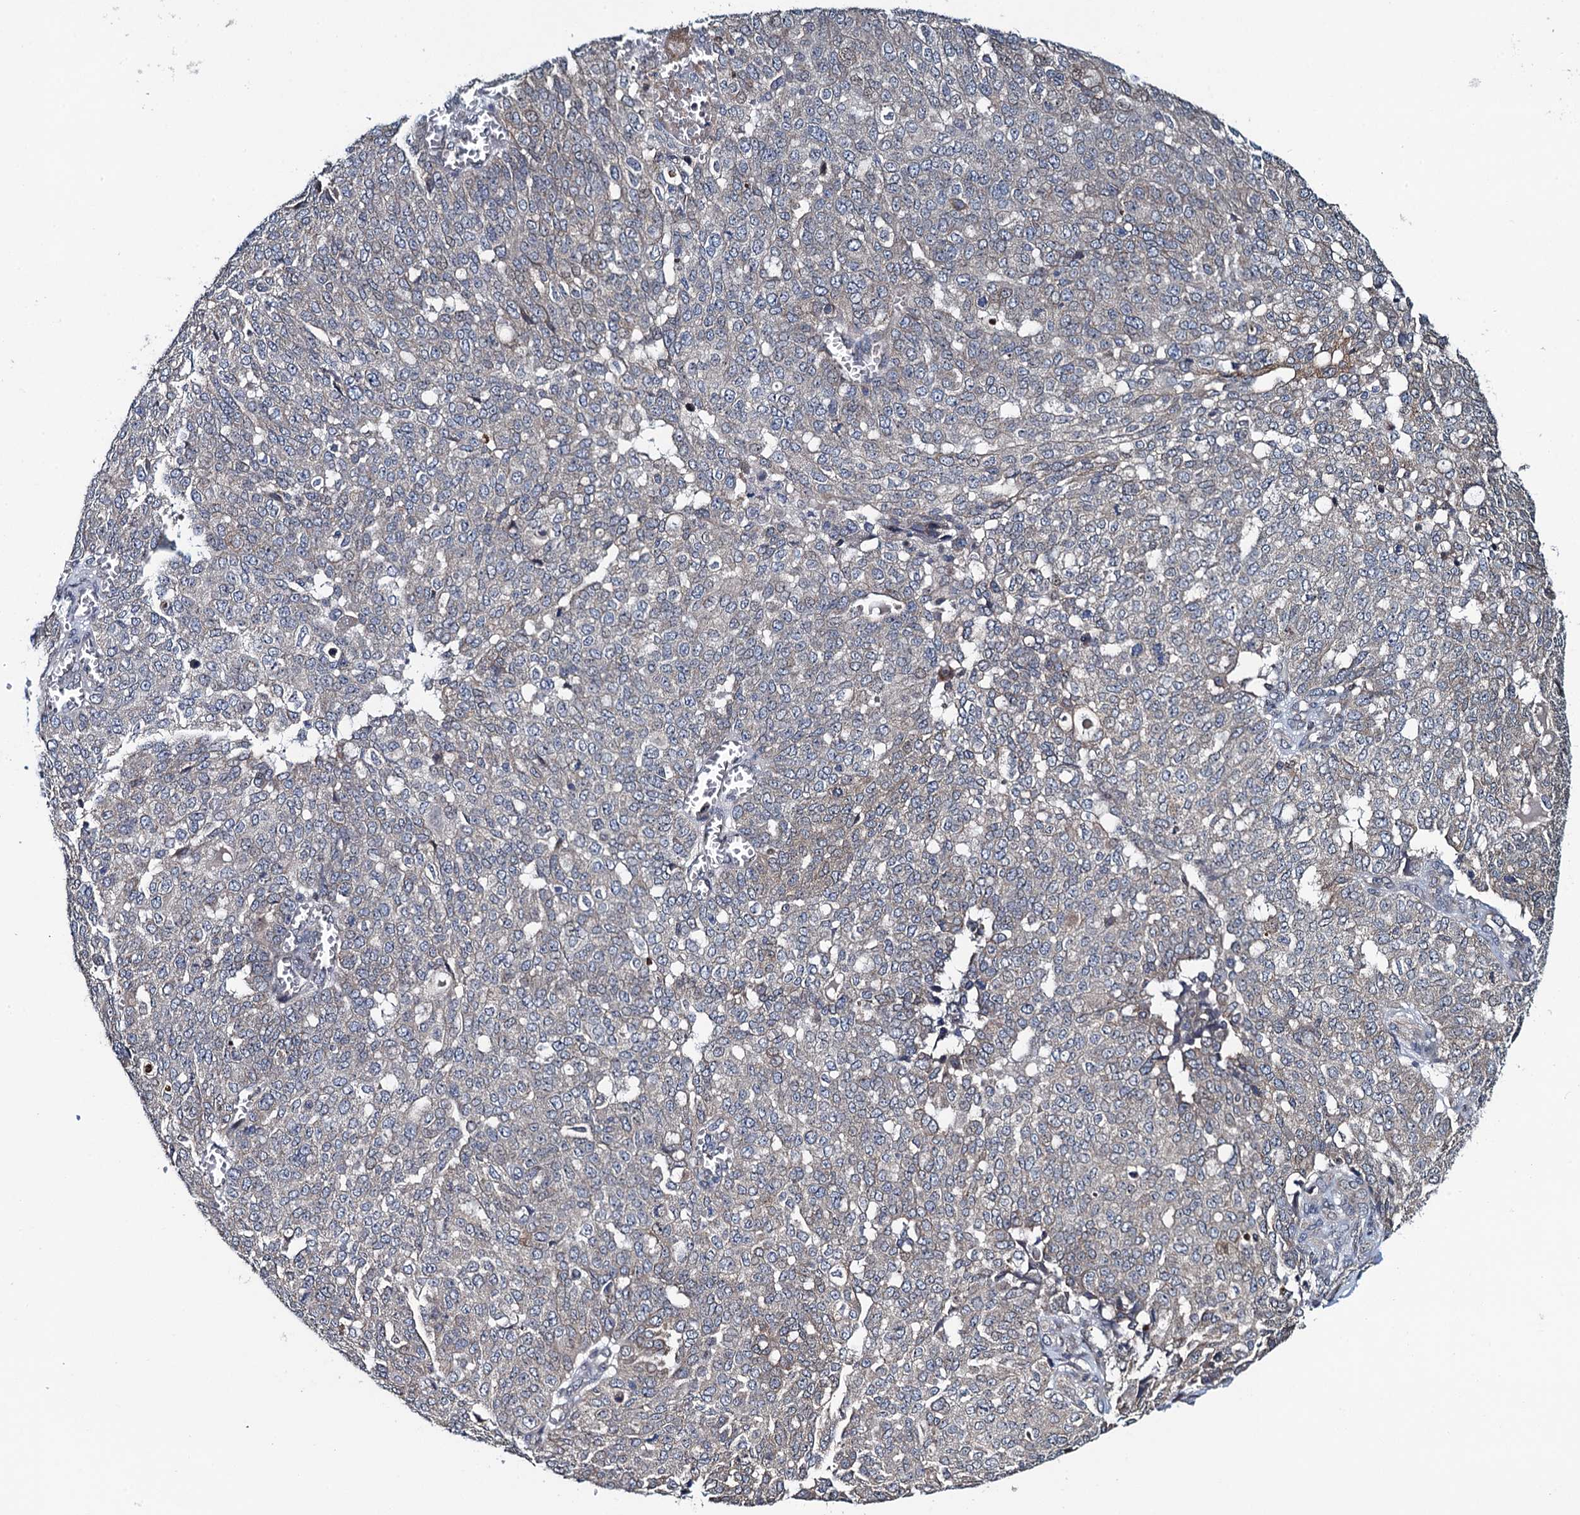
{"staining": {"intensity": "weak", "quantity": "<25%", "location": "cytoplasmic/membranous"}, "tissue": "ovarian cancer", "cell_type": "Tumor cells", "image_type": "cancer", "snomed": [{"axis": "morphology", "description": "Cystadenocarcinoma, serous, NOS"}, {"axis": "topography", "description": "Soft tissue"}, {"axis": "topography", "description": "Ovary"}], "caption": "The micrograph shows no significant positivity in tumor cells of serous cystadenocarcinoma (ovarian).", "gene": "EVX2", "patient": {"sex": "female", "age": 57}}